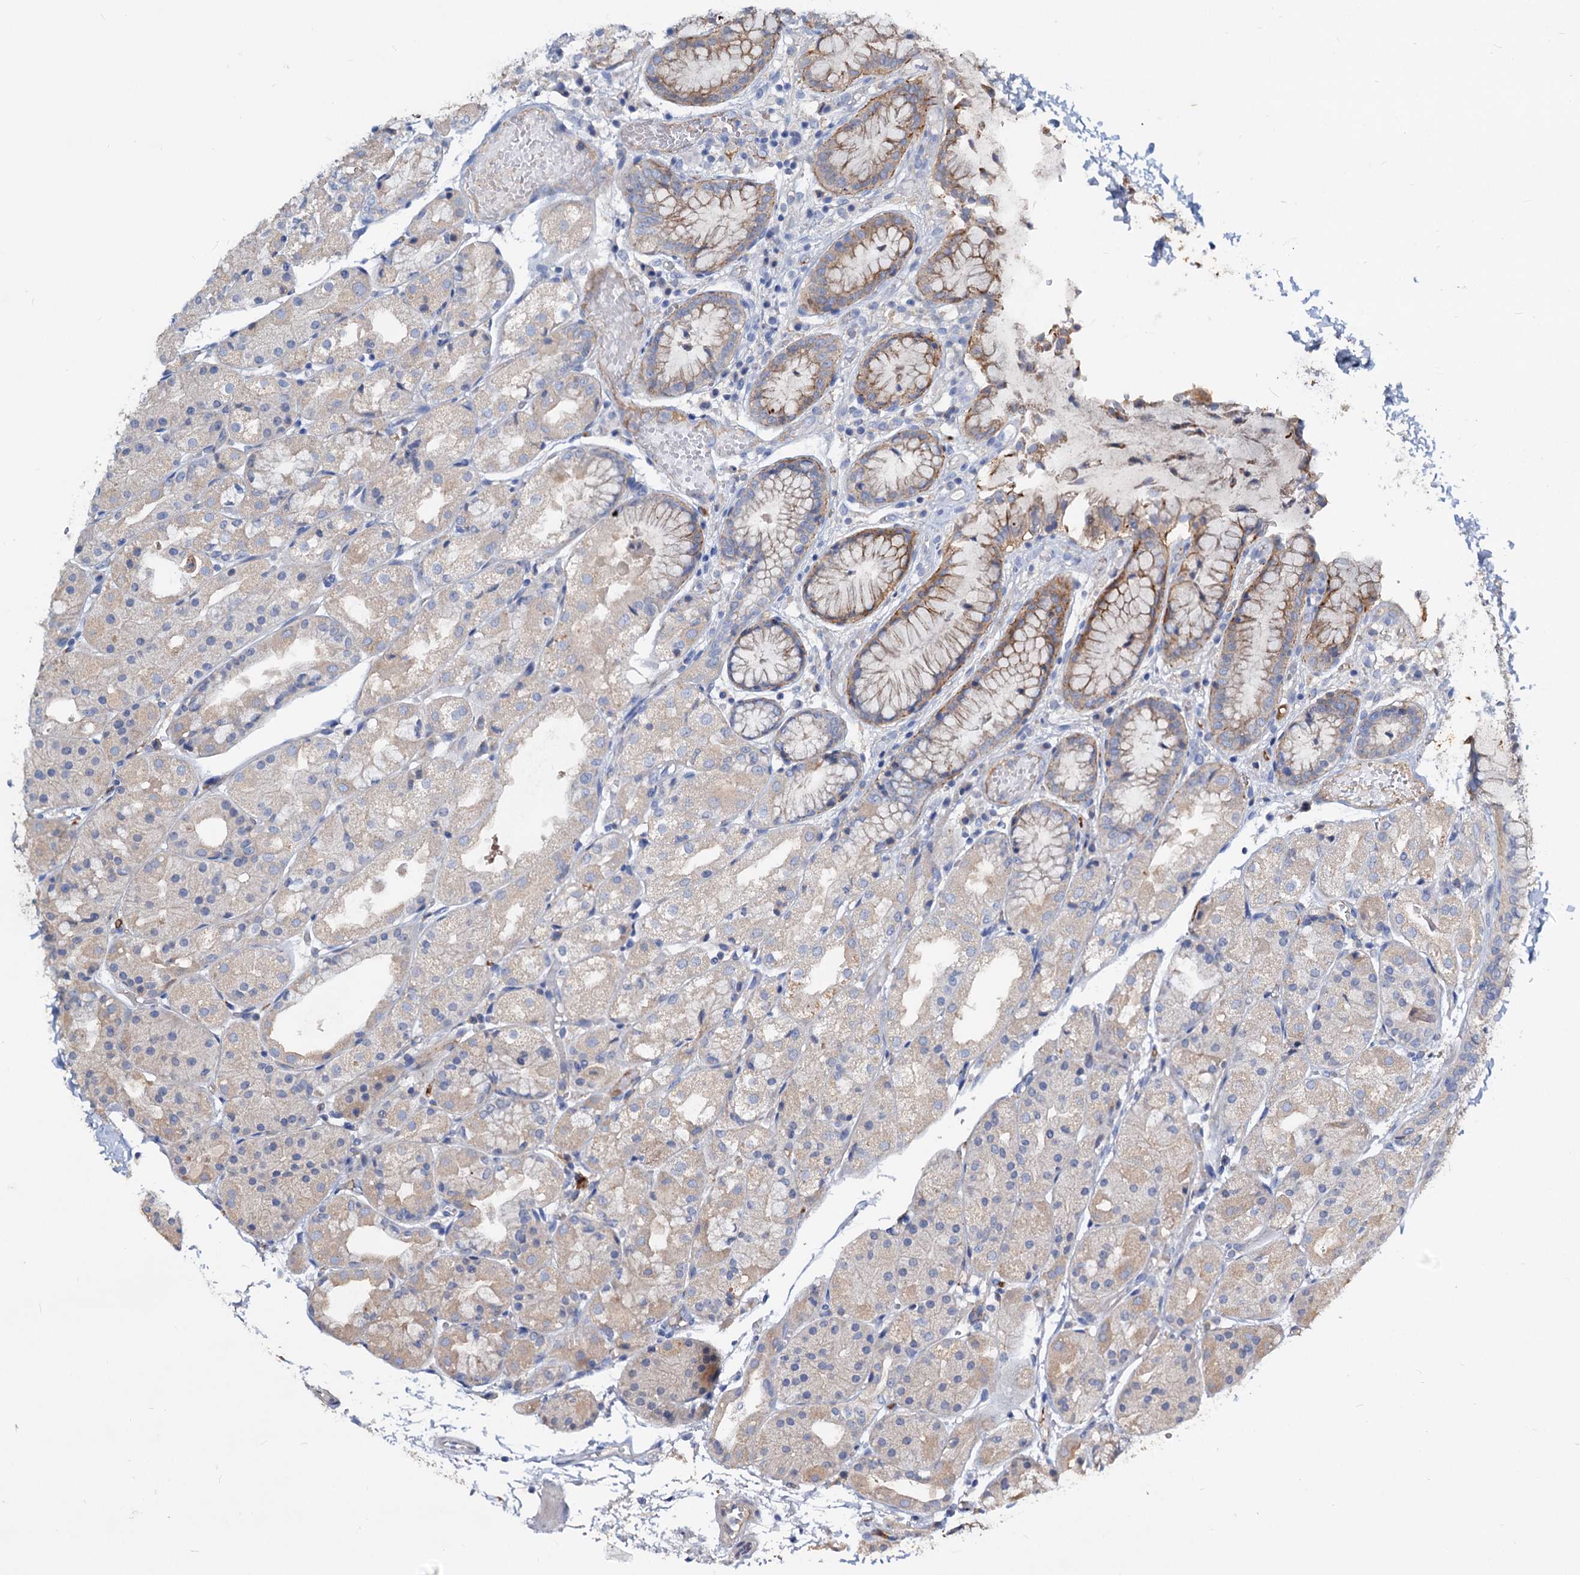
{"staining": {"intensity": "moderate", "quantity": "25%-75%", "location": "cytoplasmic/membranous"}, "tissue": "stomach", "cell_type": "Glandular cells", "image_type": "normal", "snomed": [{"axis": "morphology", "description": "Normal tissue, NOS"}, {"axis": "topography", "description": "Stomach, upper"}], "caption": "Immunohistochemistry (IHC) staining of unremarkable stomach, which demonstrates medium levels of moderate cytoplasmic/membranous positivity in about 25%-75% of glandular cells indicating moderate cytoplasmic/membranous protein positivity. The staining was performed using DAB (brown) for protein detection and nuclei were counterstained in hematoxylin (blue).", "gene": "ACY3", "patient": {"sex": "male", "age": 72}}